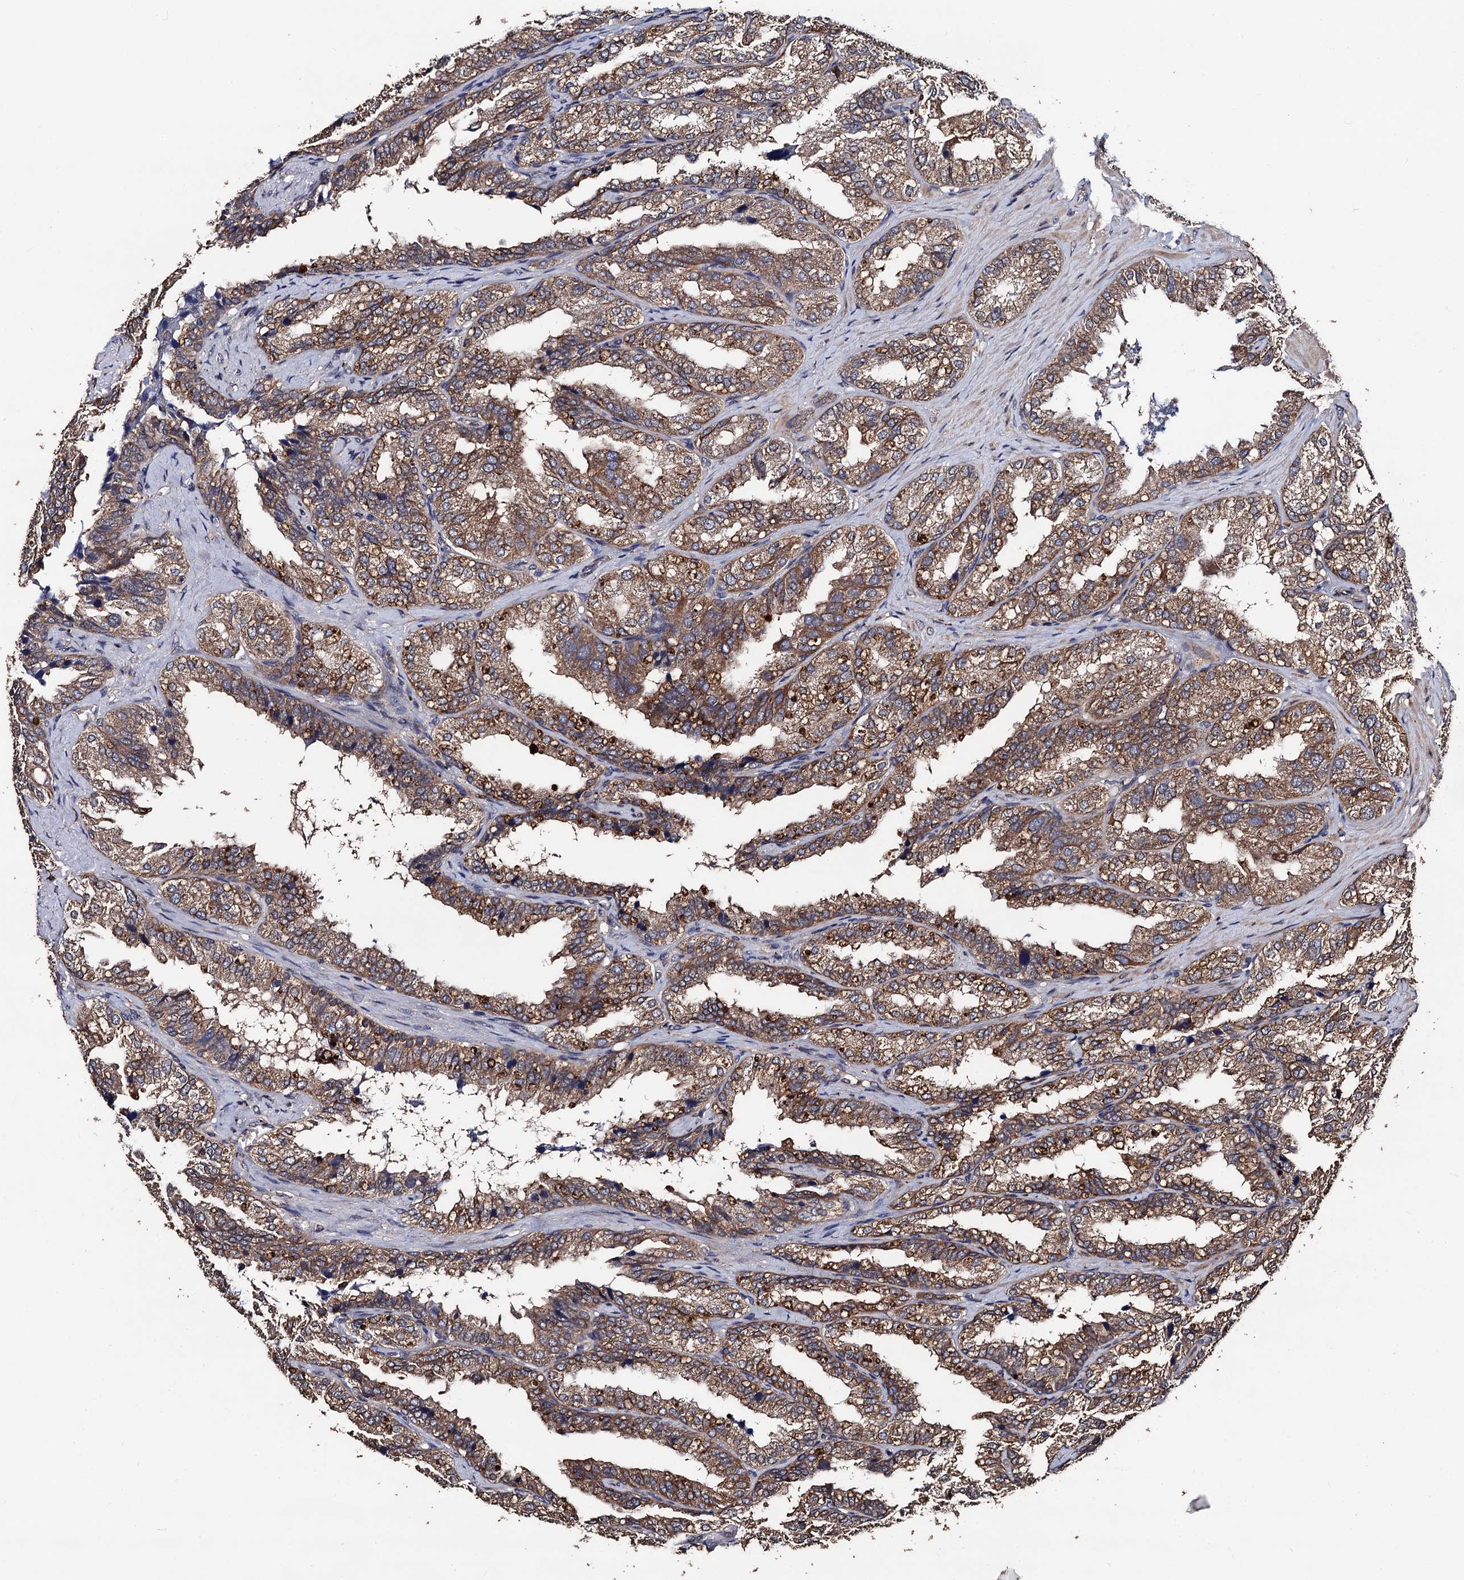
{"staining": {"intensity": "moderate", "quantity": ">75%", "location": "cytoplasmic/membranous"}, "tissue": "seminal vesicle", "cell_type": "Glandular cells", "image_type": "normal", "snomed": [{"axis": "morphology", "description": "Normal tissue, NOS"}, {"axis": "topography", "description": "Prostate"}, {"axis": "topography", "description": "Seminal veicle"}], "caption": "DAB (3,3'-diaminobenzidine) immunohistochemical staining of normal human seminal vesicle shows moderate cytoplasmic/membranous protein staining in approximately >75% of glandular cells.", "gene": "PPTC7", "patient": {"sex": "male", "age": 51}}